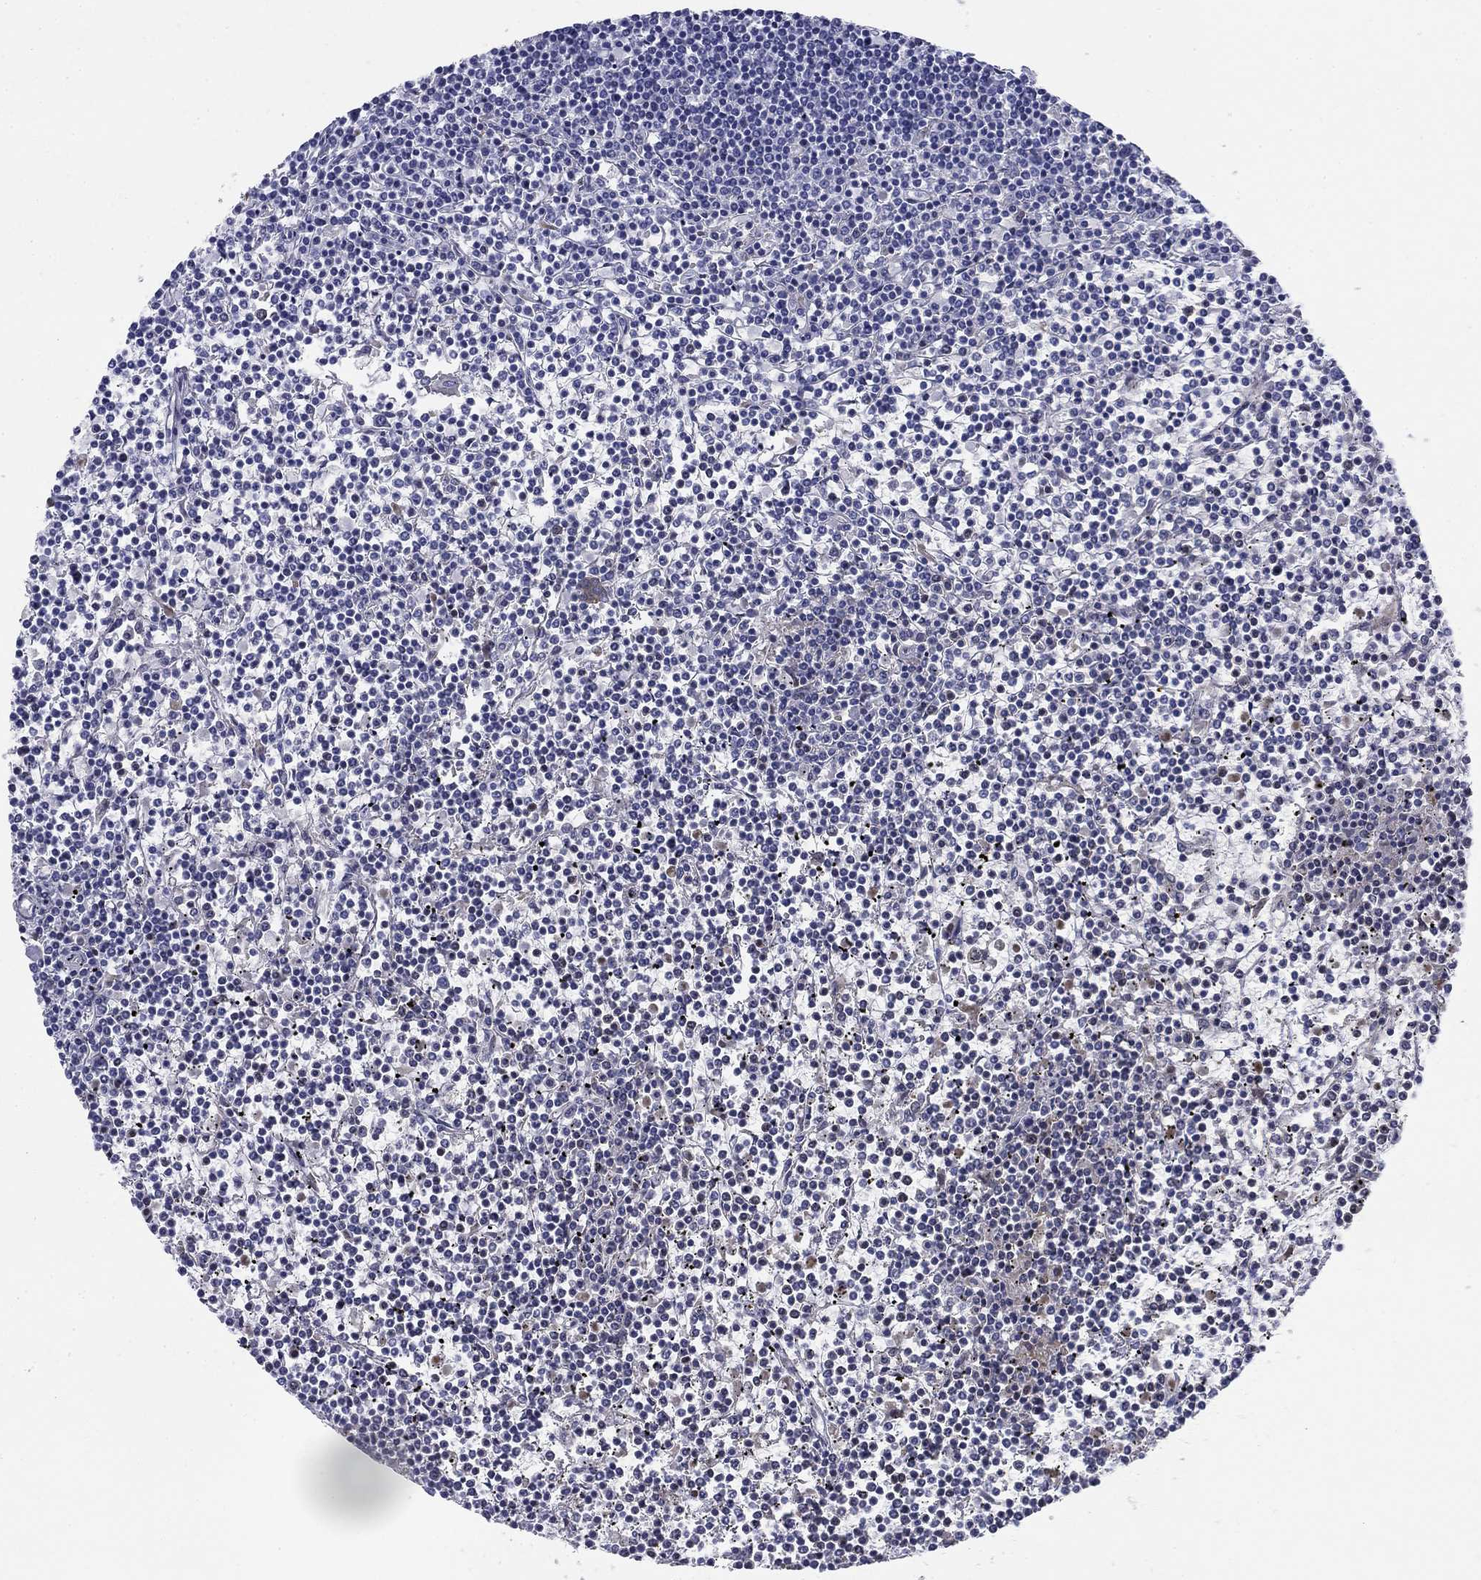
{"staining": {"intensity": "negative", "quantity": "none", "location": "none"}, "tissue": "lymphoma", "cell_type": "Tumor cells", "image_type": "cancer", "snomed": [{"axis": "morphology", "description": "Malignant lymphoma, non-Hodgkin's type, Low grade"}, {"axis": "topography", "description": "Spleen"}], "caption": "The image exhibits no significant staining in tumor cells of malignant lymphoma, non-Hodgkin's type (low-grade). (DAB immunohistochemistry visualized using brightfield microscopy, high magnification).", "gene": "GPC1", "patient": {"sex": "female", "age": 19}}